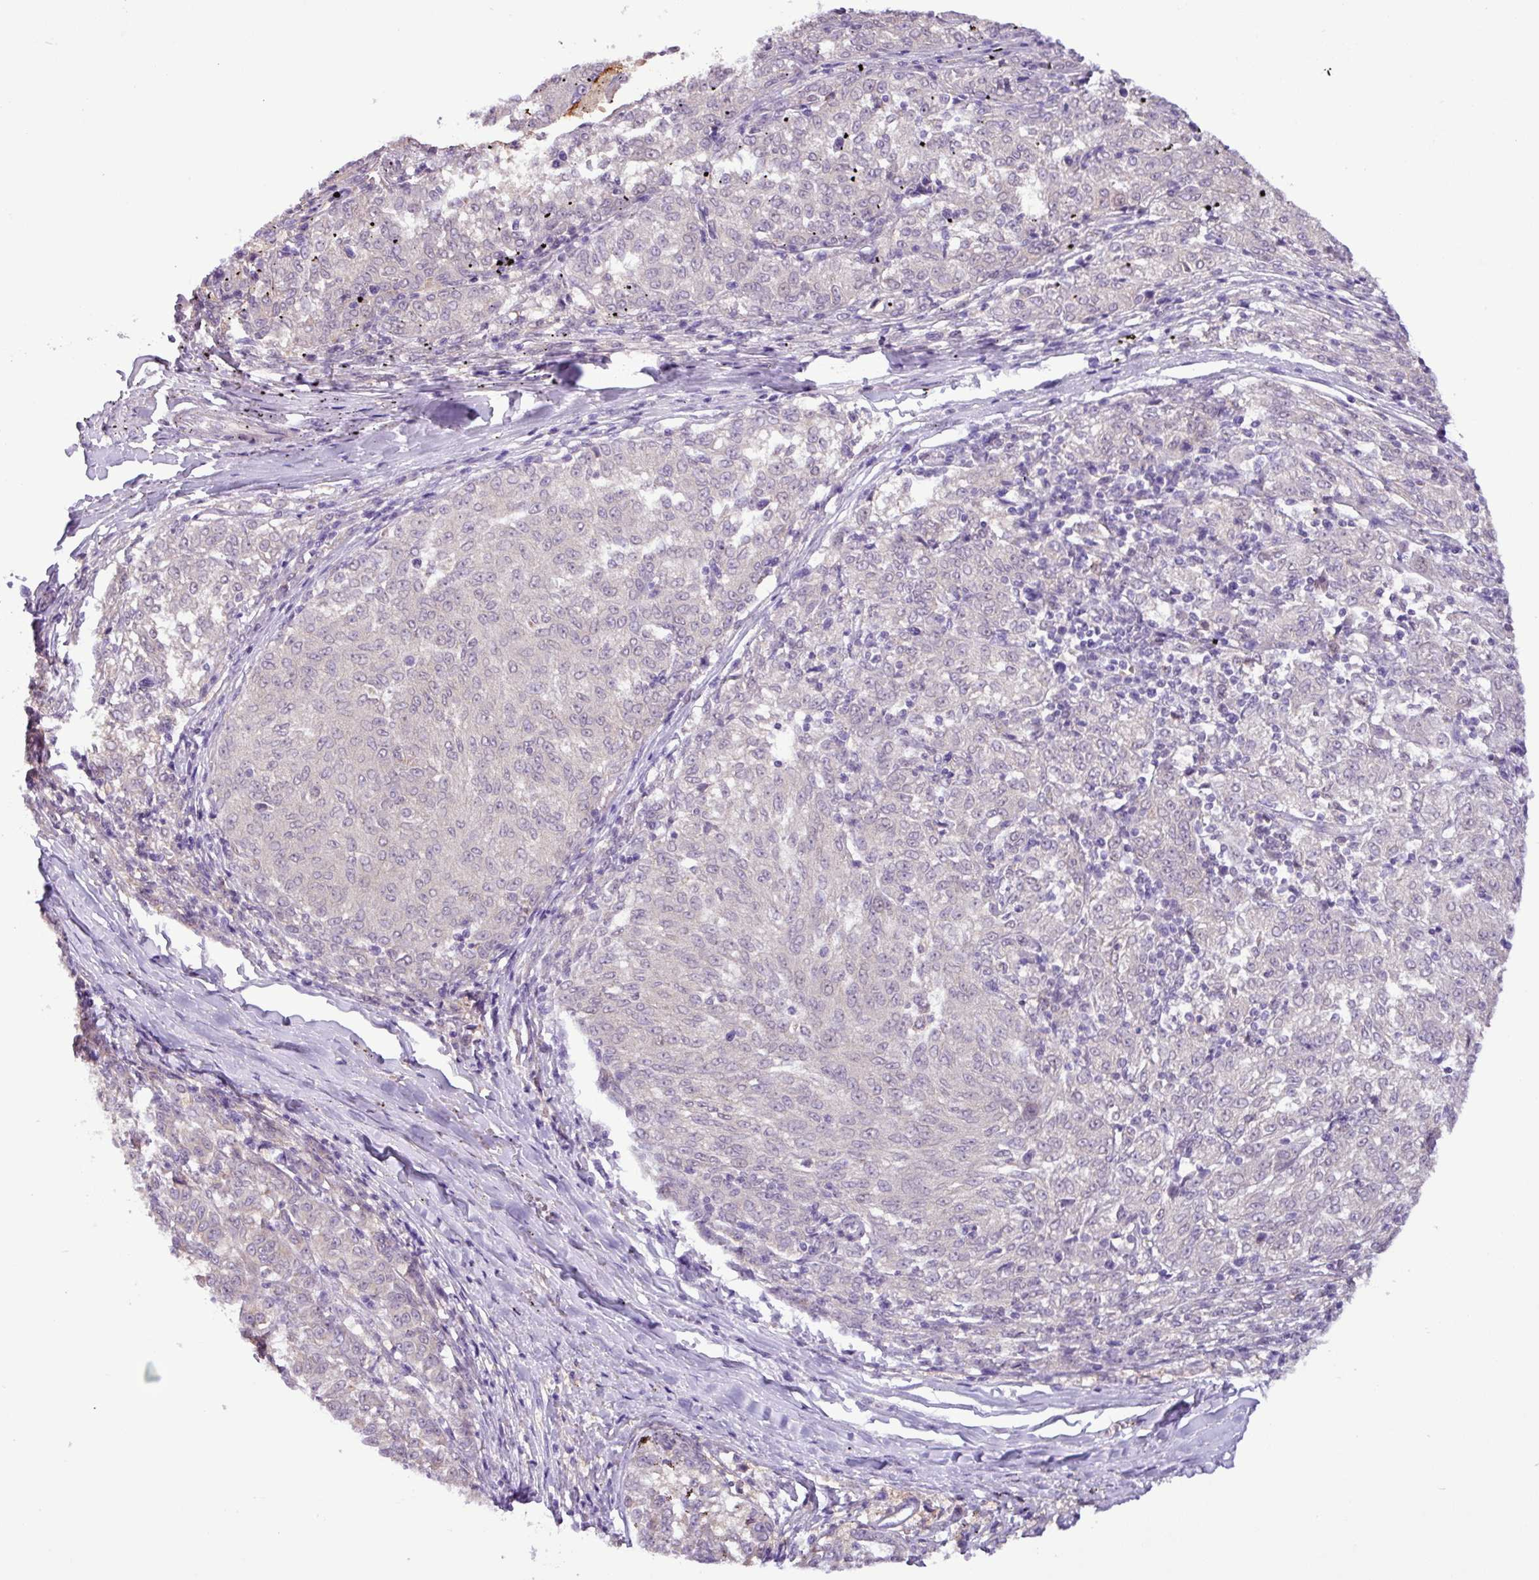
{"staining": {"intensity": "negative", "quantity": "none", "location": "none"}, "tissue": "melanoma", "cell_type": "Tumor cells", "image_type": "cancer", "snomed": [{"axis": "morphology", "description": "Malignant melanoma, NOS"}, {"axis": "topography", "description": "Skin"}], "caption": "High magnification brightfield microscopy of melanoma stained with DAB (brown) and counterstained with hematoxylin (blue): tumor cells show no significant positivity.", "gene": "TONSL", "patient": {"sex": "female", "age": 72}}